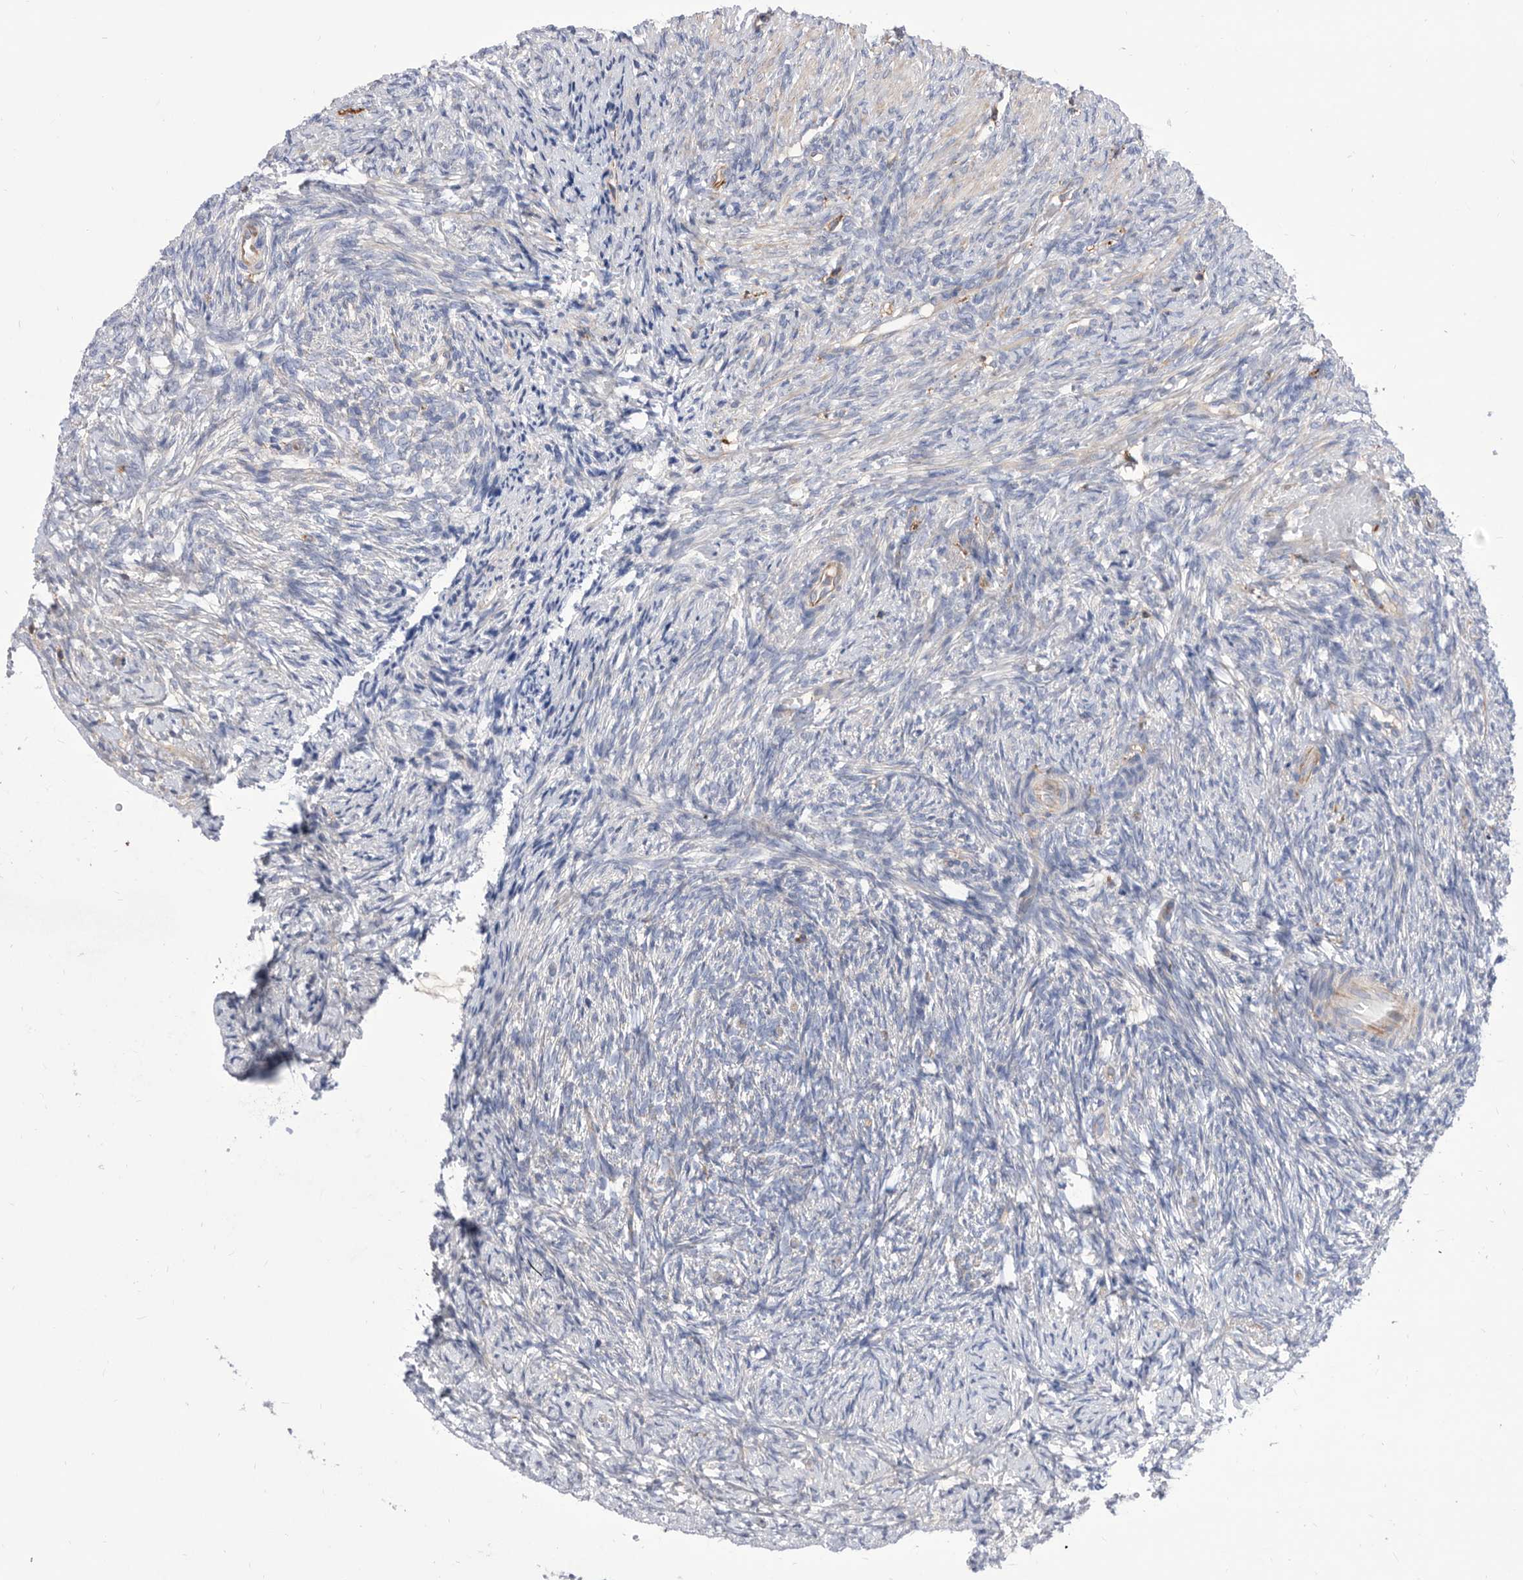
{"staining": {"intensity": "negative", "quantity": "none", "location": "none"}, "tissue": "ovary", "cell_type": "Follicle cells", "image_type": "normal", "snomed": [{"axis": "morphology", "description": "Normal tissue, NOS"}, {"axis": "topography", "description": "Ovary"}], "caption": "Photomicrograph shows no significant protein positivity in follicle cells of benign ovary. (DAB immunohistochemistry (IHC), high magnification).", "gene": "SMG7", "patient": {"sex": "female", "age": 41}}